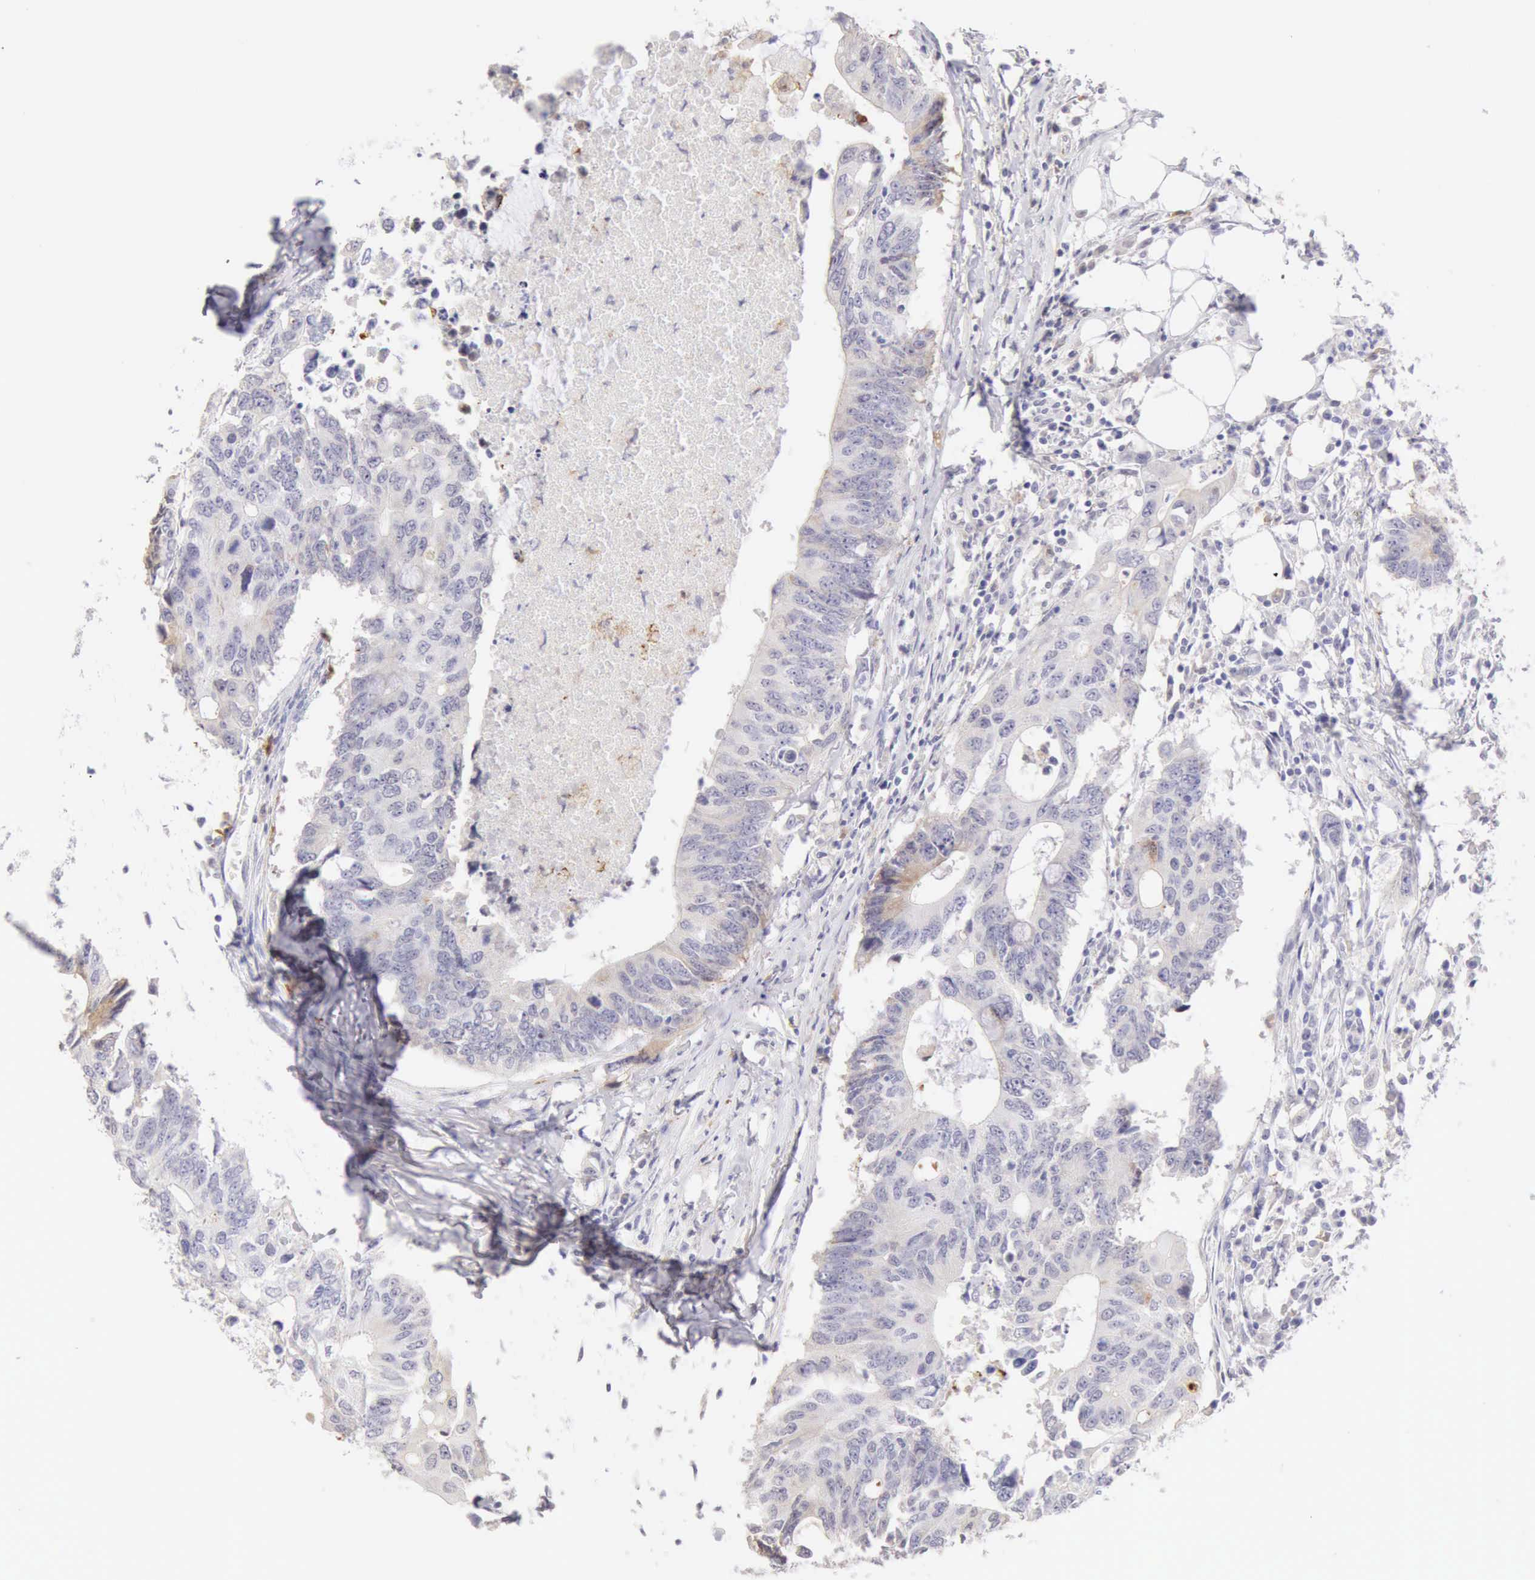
{"staining": {"intensity": "weak", "quantity": "<25%", "location": "cytoplasmic/membranous"}, "tissue": "colorectal cancer", "cell_type": "Tumor cells", "image_type": "cancer", "snomed": [{"axis": "morphology", "description": "Adenocarcinoma, NOS"}, {"axis": "topography", "description": "Colon"}], "caption": "High power microscopy image of an IHC histopathology image of colorectal cancer, revealing no significant staining in tumor cells. The staining was performed using DAB to visualize the protein expression in brown, while the nuclei were stained in blue with hematoxylin (Magnification: 20x).", "gene": "RNASE1", "patient": {"sex": "male", "age": 71}}